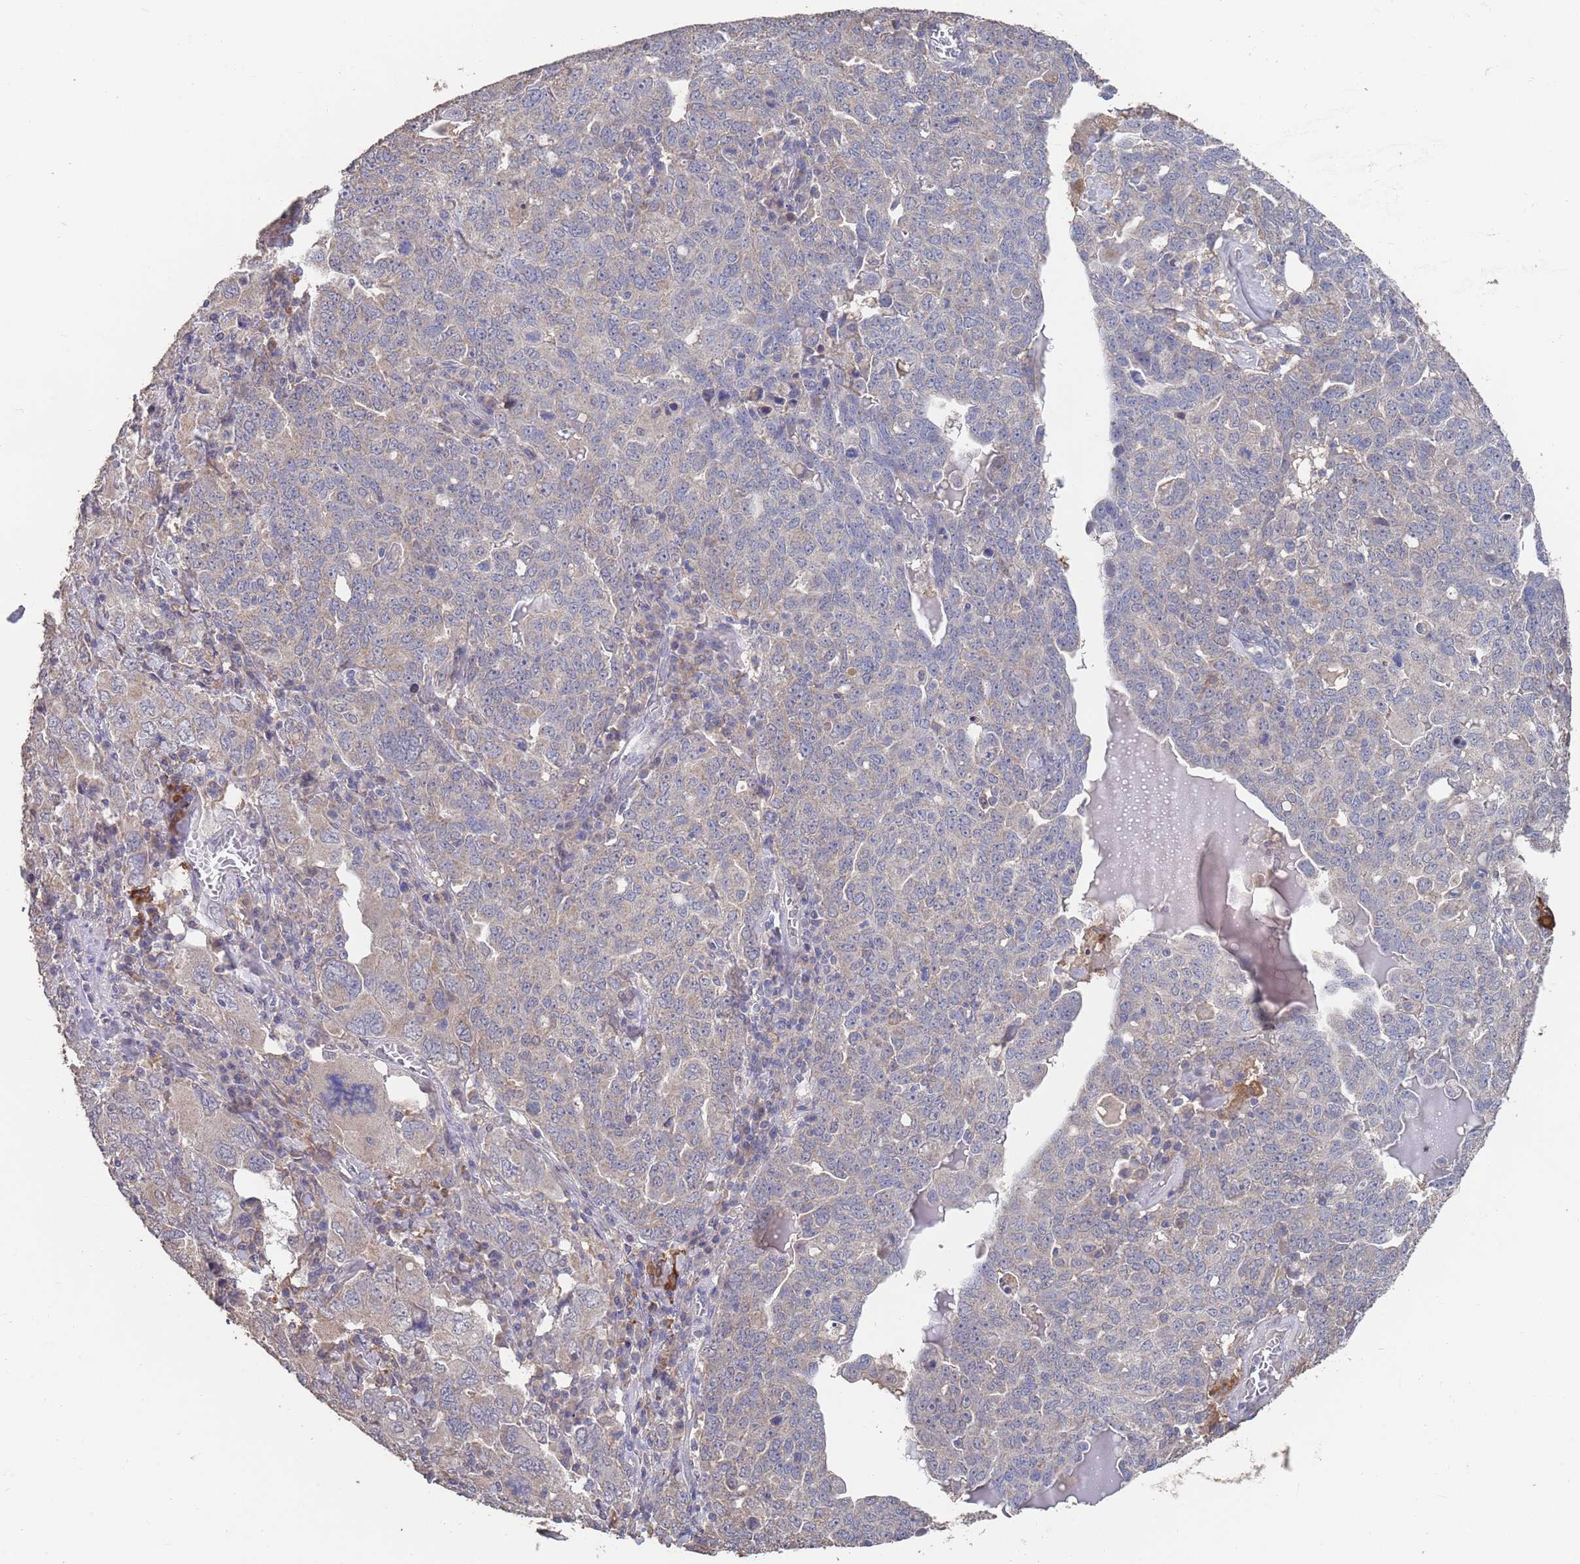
{"staining": {"intensity": "weak", "quantity": "<25%", "location": "cytoplasmic/membranous"}, "tissue": "ovarian cancer", "cell_type": "Tumor cells", "image_type": "cancer", "snomed": [{"axis": "morphology", "description": "Carcinoma, endometroid"}, {"axis": "topography", "description": "Ovary"}], "caption": "Immunohistochemistry image of neoplastic tissue: human ovarian endometroid carcinoma stained with DAB (3,3'-diaminobenzidine) displays no significant protein positivity in tumor cells.", "gene": "BTBD18", "patient": {"sex": "female", "age": 62}}